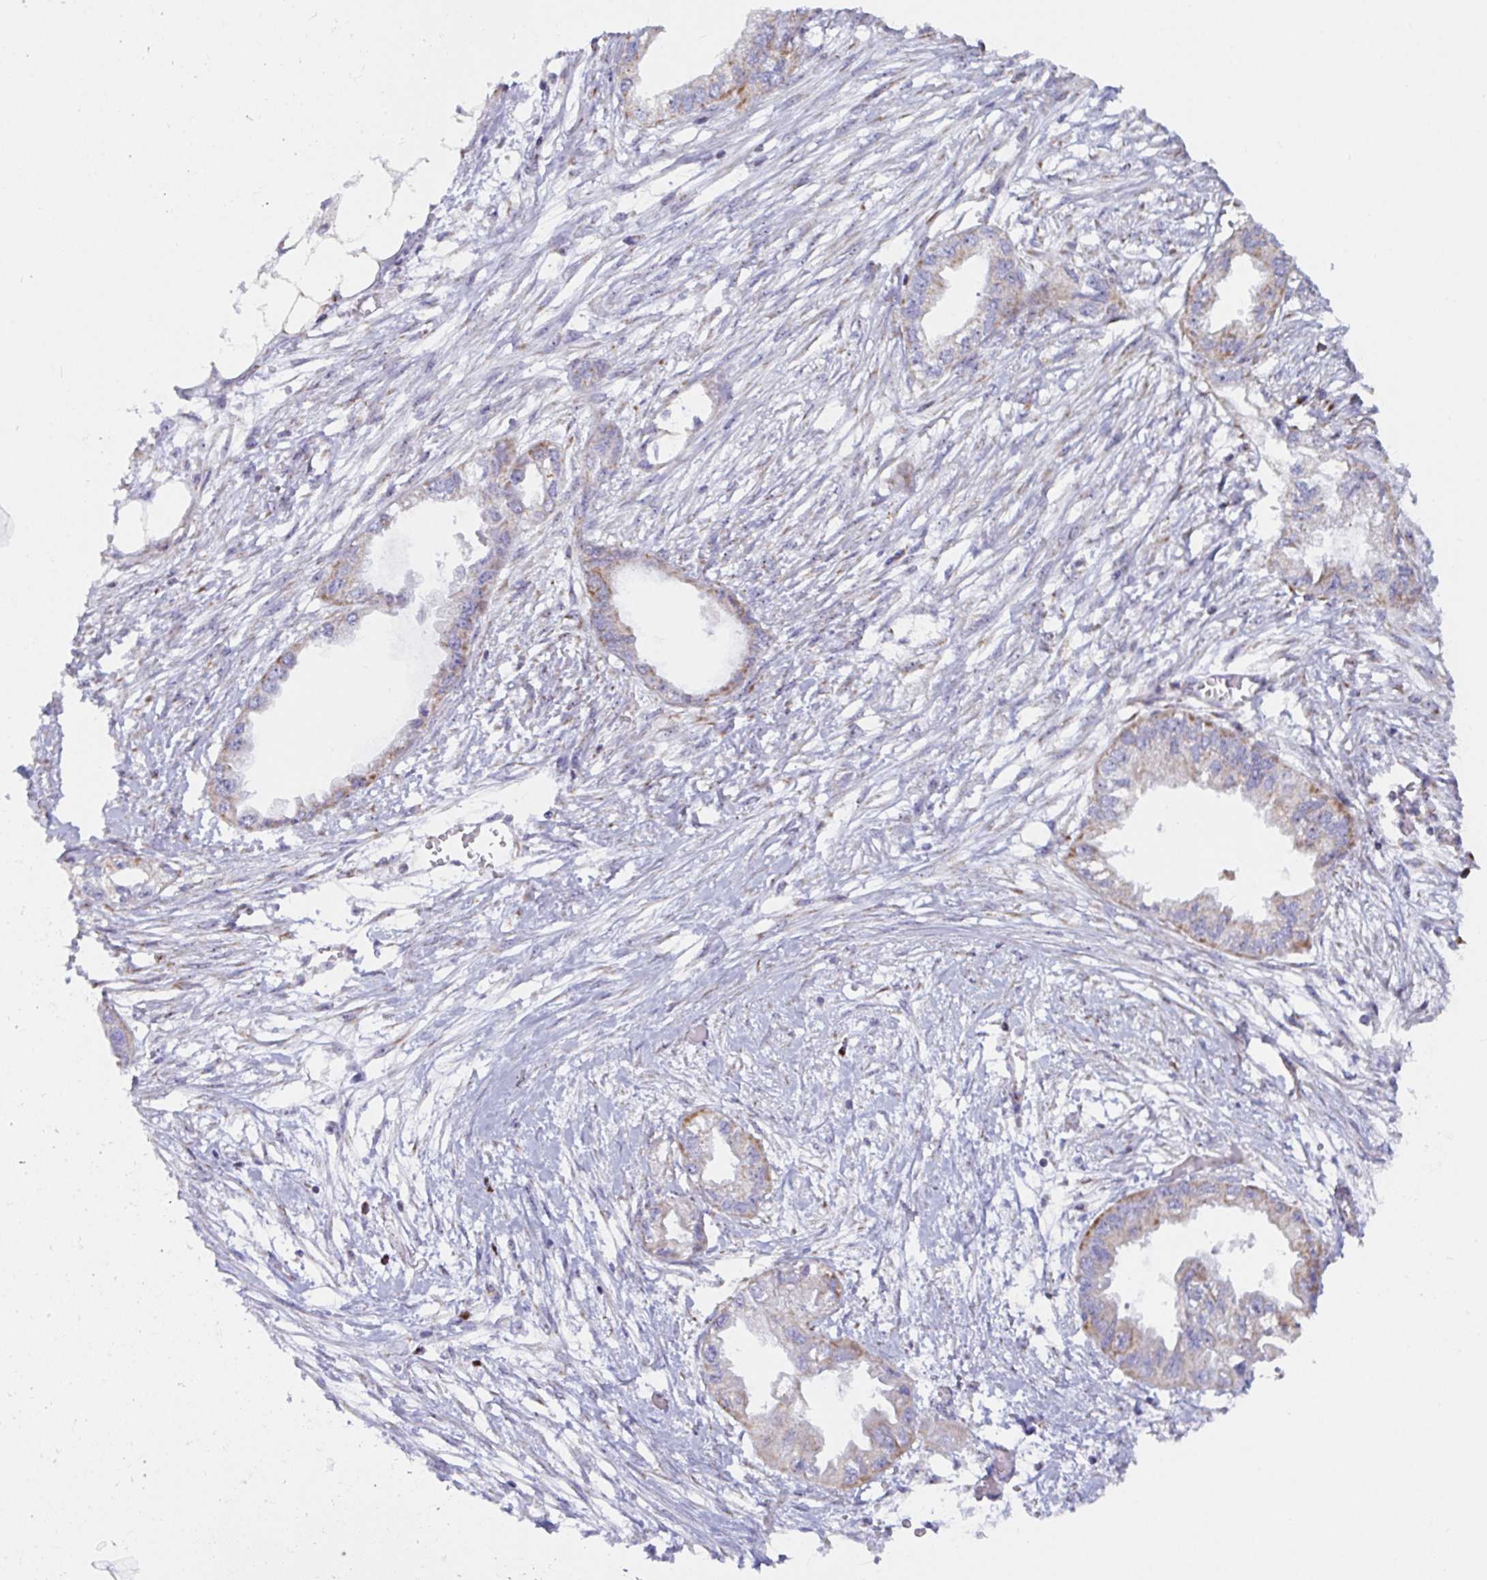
{"staining": {"intensity": "moderate", "quantity": "<25%", "location": "cytoplasmic/membranous"}, "tissue": "endometrial cancer", "cell_type": "Tumor cells", "image_type": "cancer", "snomed": [{"axis": "morphology", "description": "Adenocarcinoma, NOS"}, {"axis": "morphology", "description": "Adenocarcinoma, metastatic, NOS"}, {"axis": "topography", "description": "Adipose tissue"}, {"axis": "topography", "description": "Endometrium"}], "caption": "Endometrial adenocarcinoma stained for a protein displays moderate cytoplasmic/membranous positivity in tumor cells.", "gene": "ATP5MJ", "patient": {"sex": "female", "age": 67}}